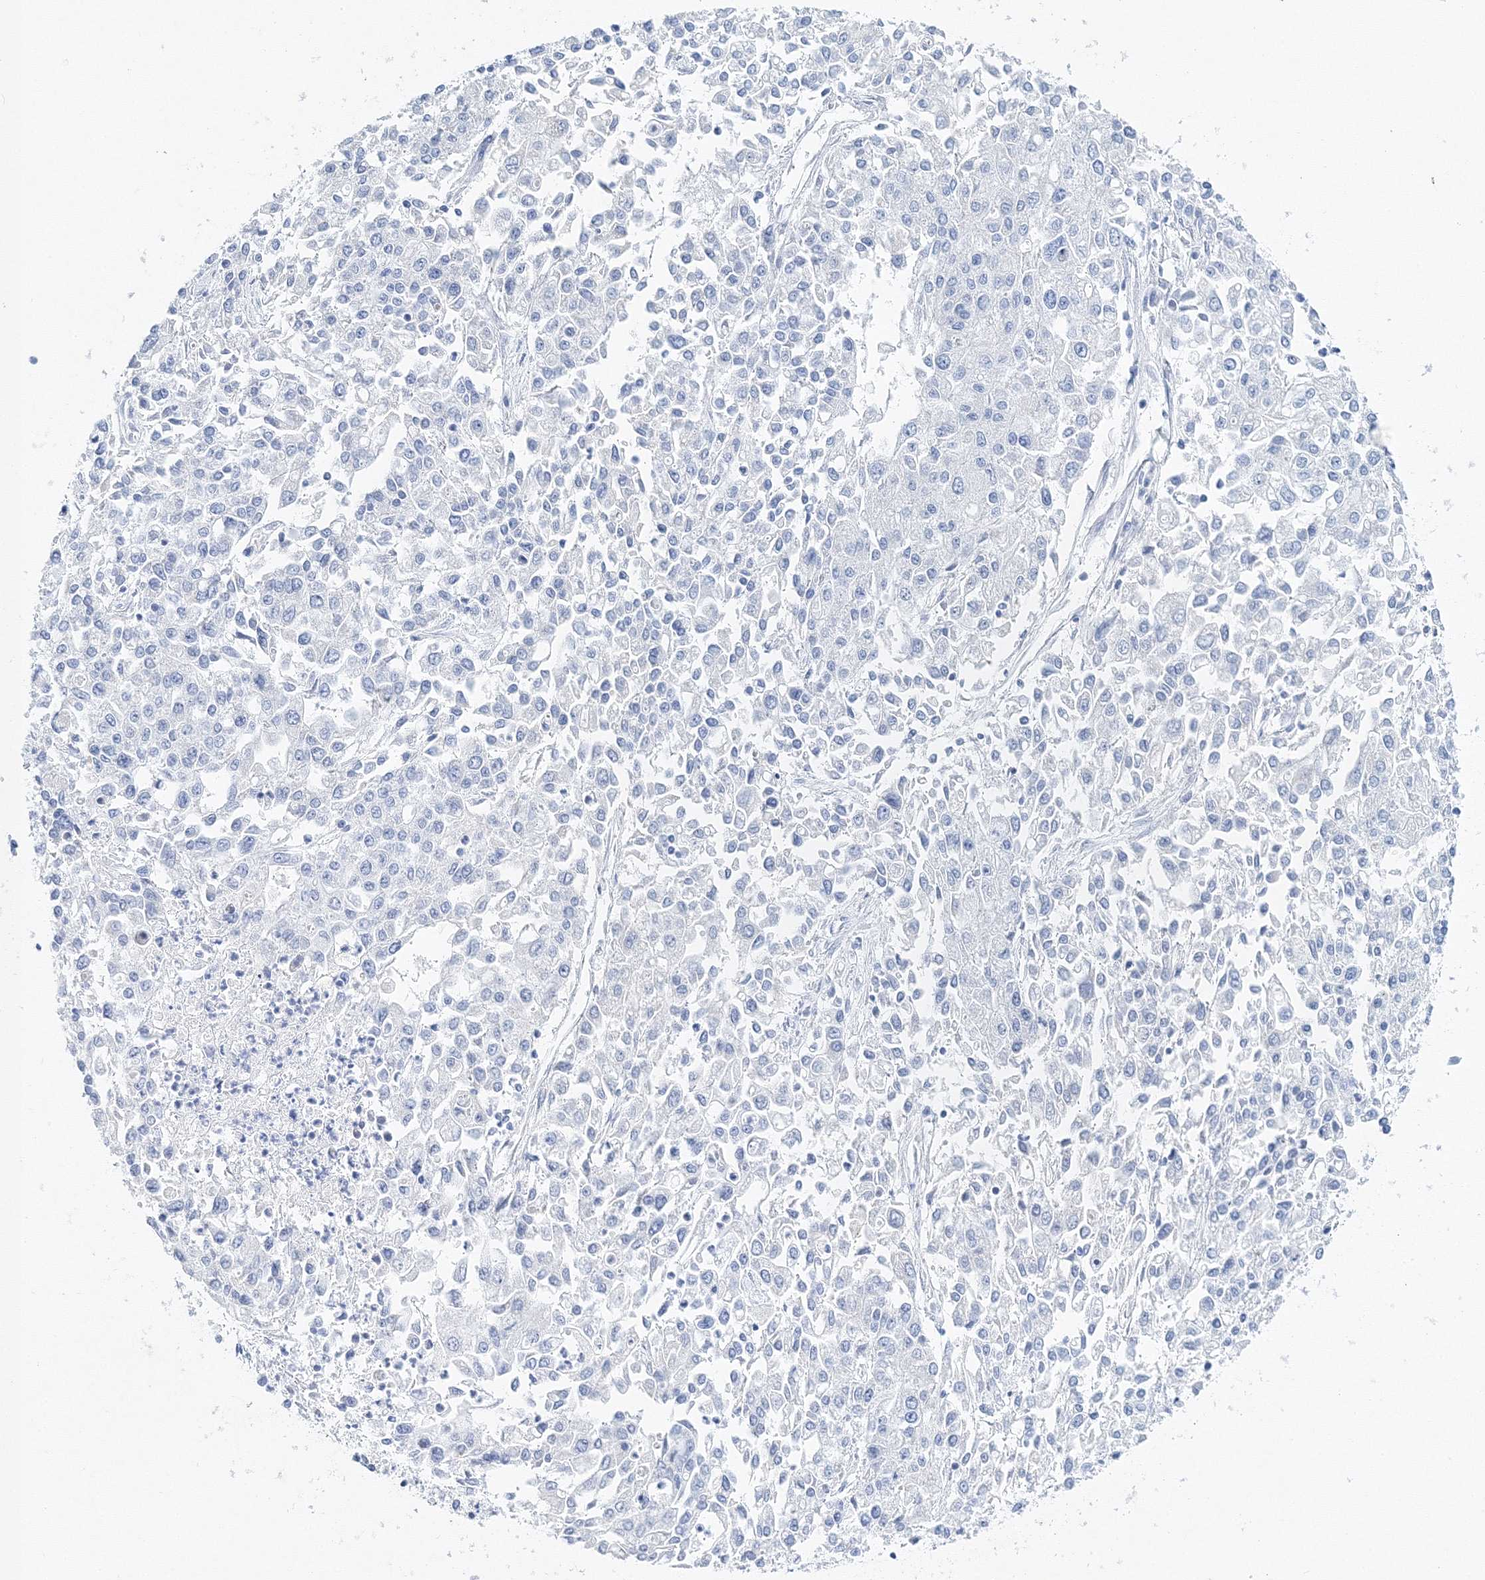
{"staining": {"intensity": "negative", "quantity": "none", "location": "none"}, "tissue": "endometrial cancer", "cell_type": "Tumor cells", "image_type": "cancer", "snomed": [{"axis": "morphology", "description": "Adenocarcinoma, NOS"}, {"axis": "topography", "description": "Endometrium"}], "caption": "A photomicrograph of human adenocarcinoma (endometrial) is negative for staining in tumor cells. (DAB immunohistochemistry (IHC), high magnification).", "gene": "MYOZ2", "patient": {"sex": "female", "age": 49}}